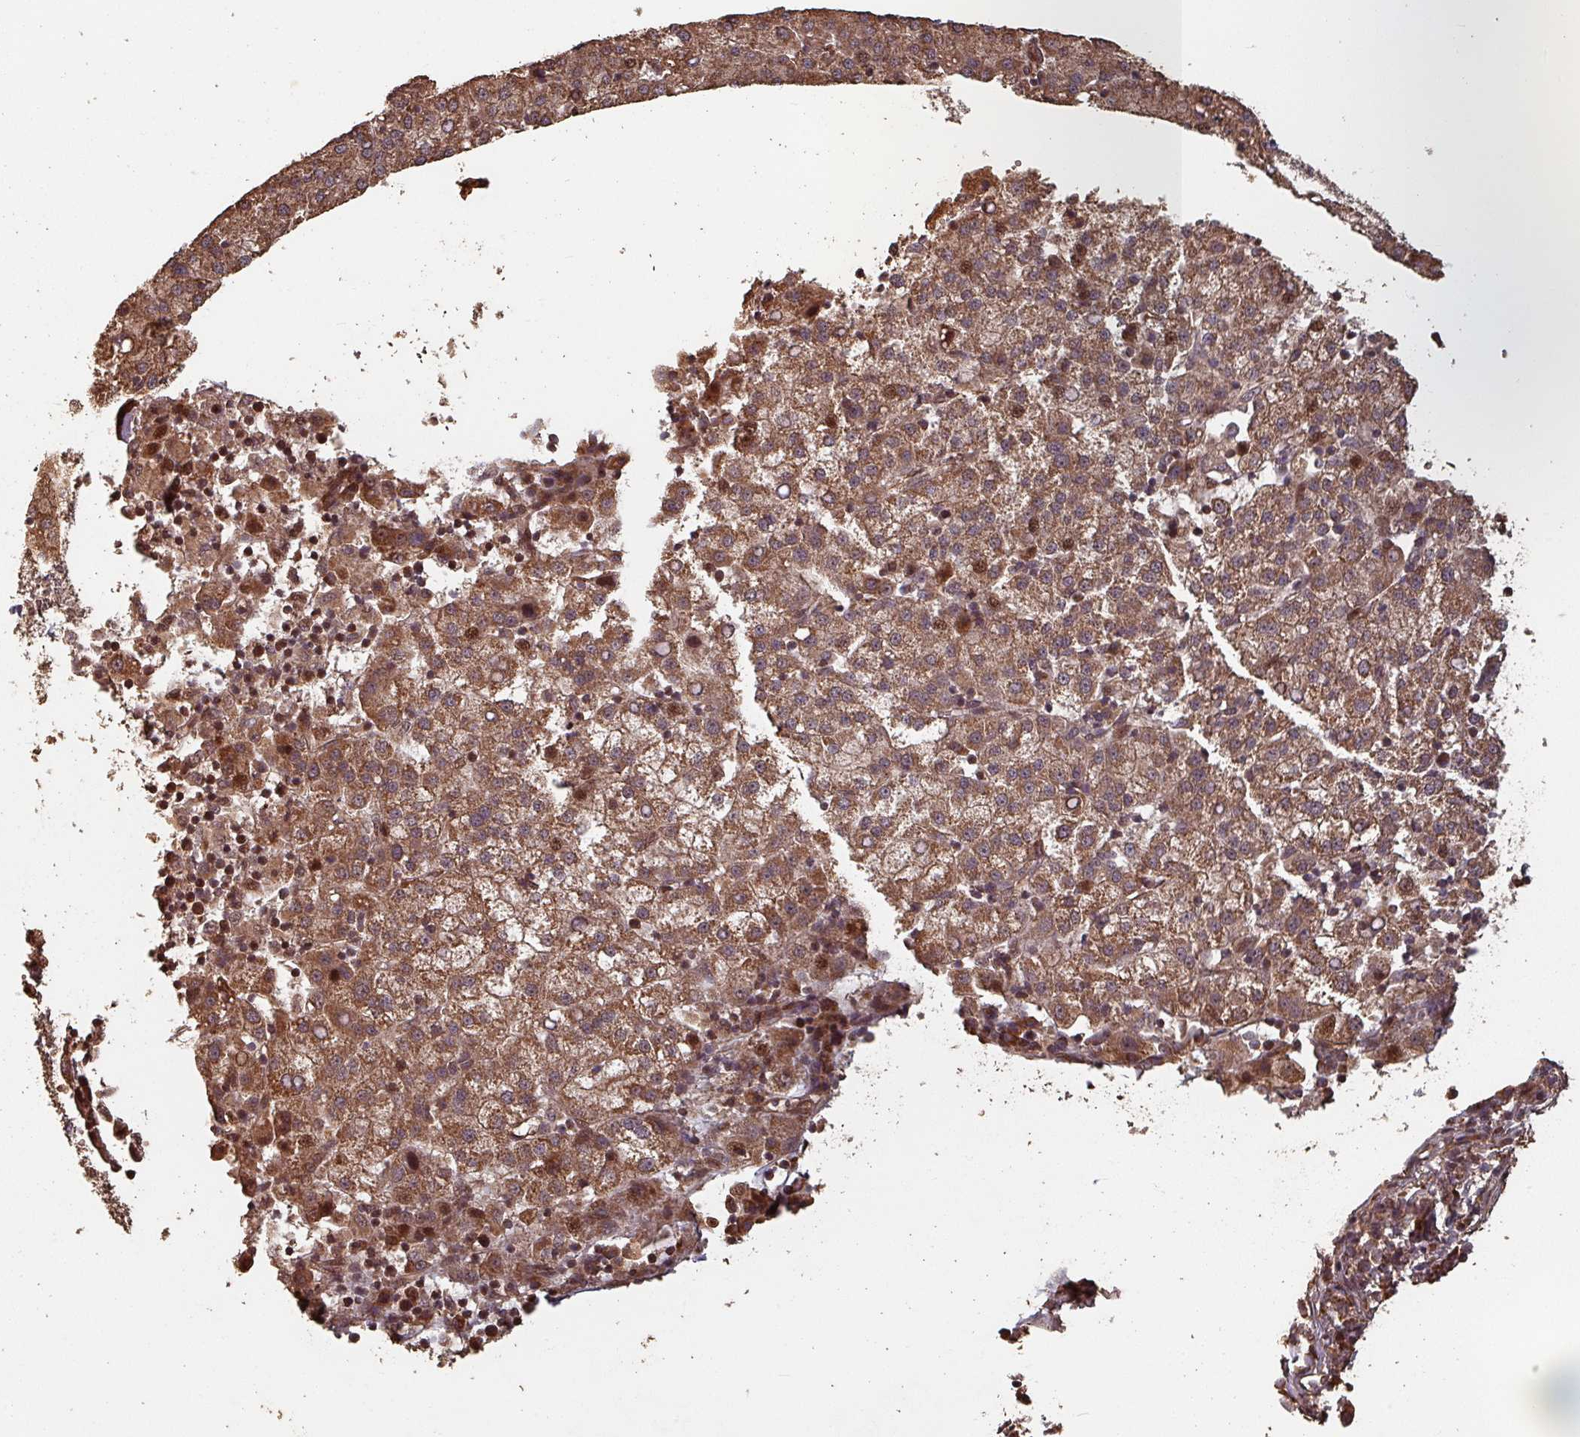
{"staining": {"intensity": "moderate", "quantity": ">75%", "location": "cytoplasmic/membranous"}, "tissue": "liver cancer", "cell_type": "Tumor cells", "image_type": "cancer", "snomed": [{"axis": "morphology", "description": "Carcinoma, Hepatocellular, NOS"}, {"axis": "topography", "description": "Liver"}], "caption": "Tumor cells display moderate cytoplasmic/membranous expression in about >75% of cells in liver cancer. The staining was performed using DAB (3,3'-diaminobenzidine) to visualize the protein expression in brown, while the nuclei were stained in blue with hematoxylin (Magnification: 20x).", "gene": "EID1", "patient": {"sex": "female", "age": 58}}